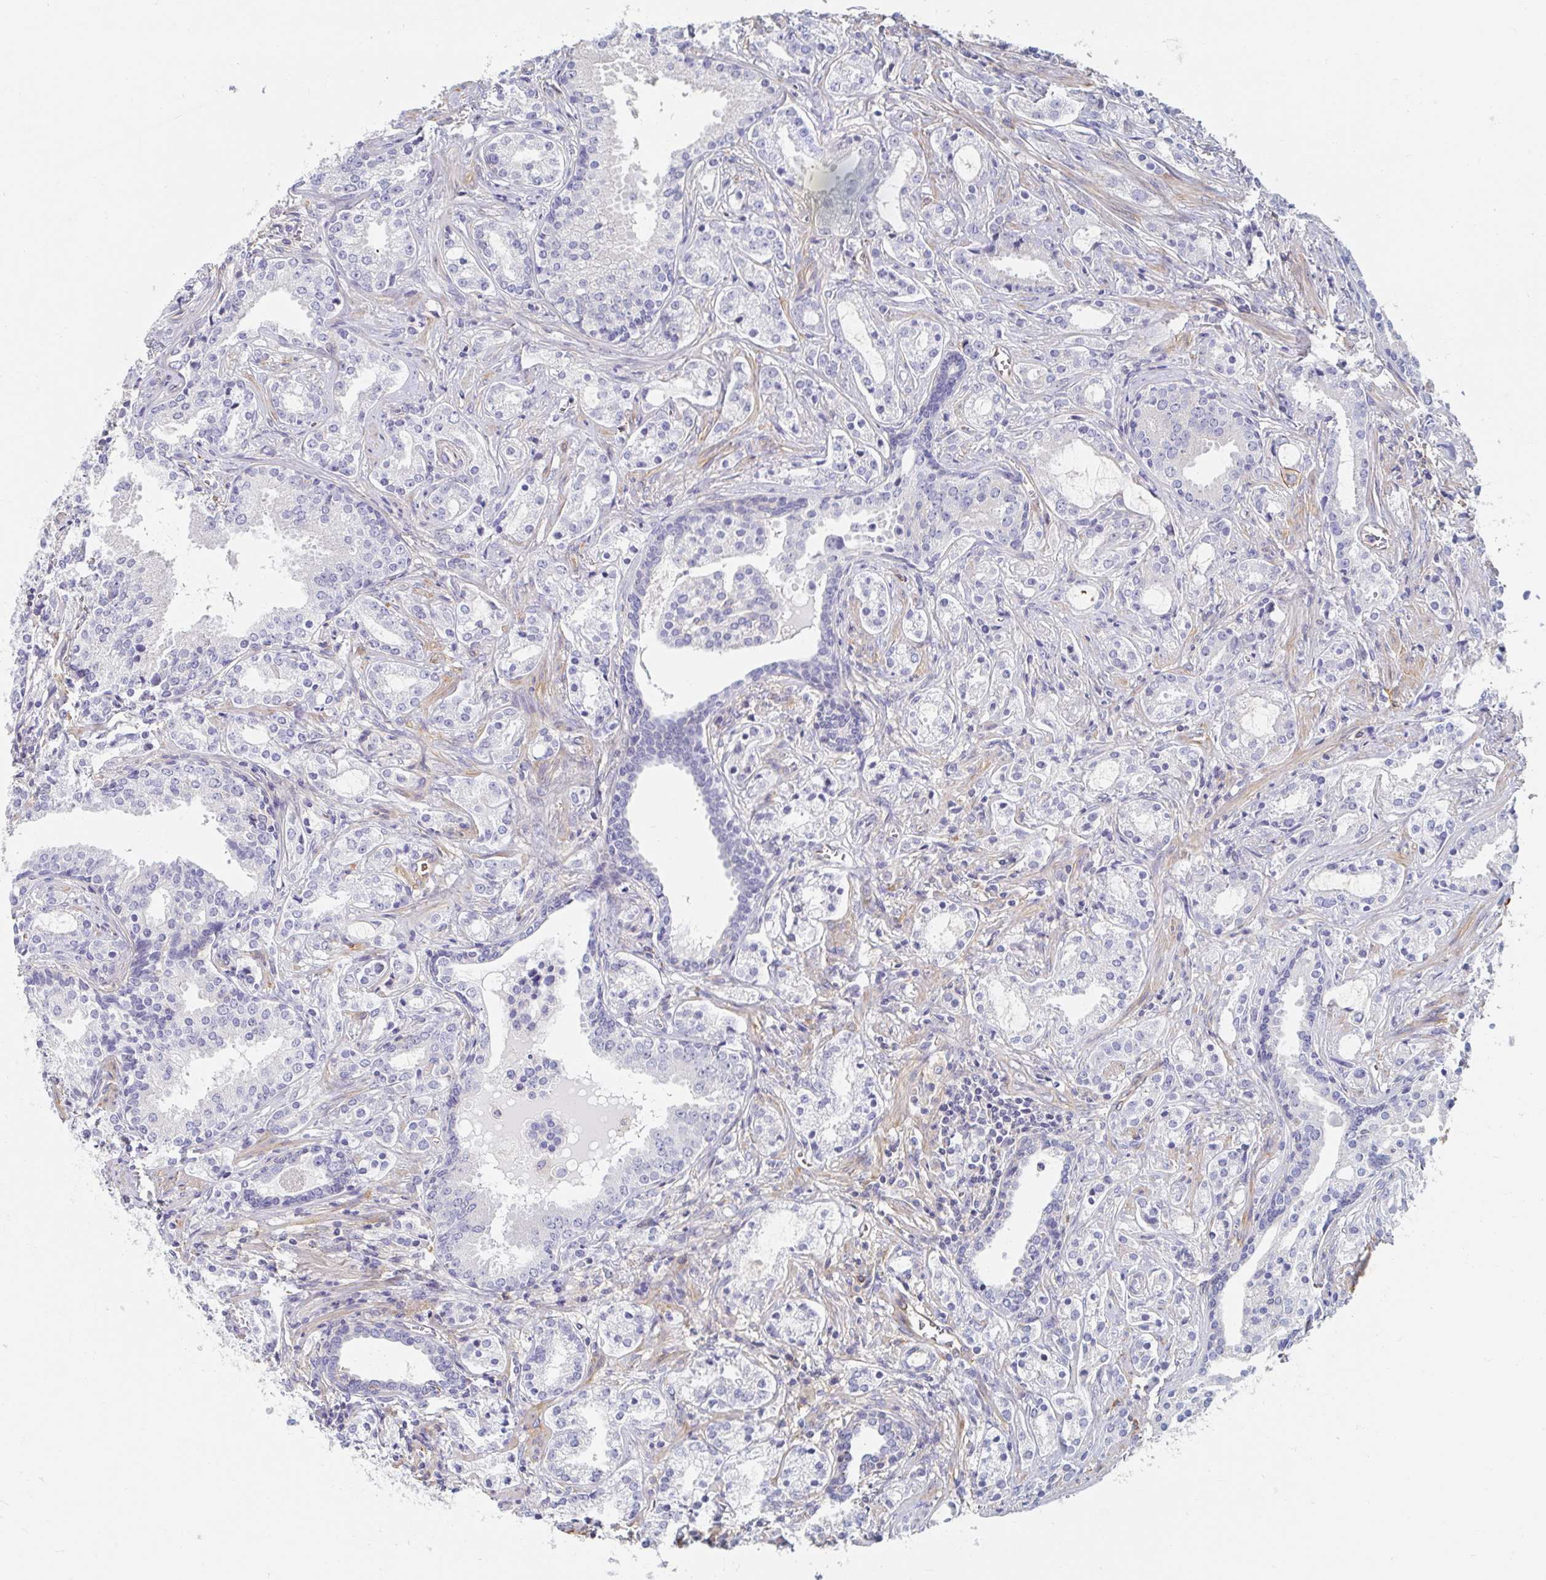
{"staining": {"intensity": "negative", "quantity": "none", "location": "none"}, "tissue": "prostate cancer", "cell_type": "Tumor cells", "image_type": "cancer", "snomed": [{"axis": "morphology", "description": "Adenocarcinoma, Medium grade"}, {"axis": "topography", "description": "Prostate"}], "caption": "Immunohistochemistry (IHC) photomicrograph of prostate cancer (adenocarcinoma (medium-grade)) stained for a protein (brown), which shows no positivity in tumor cells.", "gene": "MYLK2", "patient": {"sex": "male", "age": 57}}